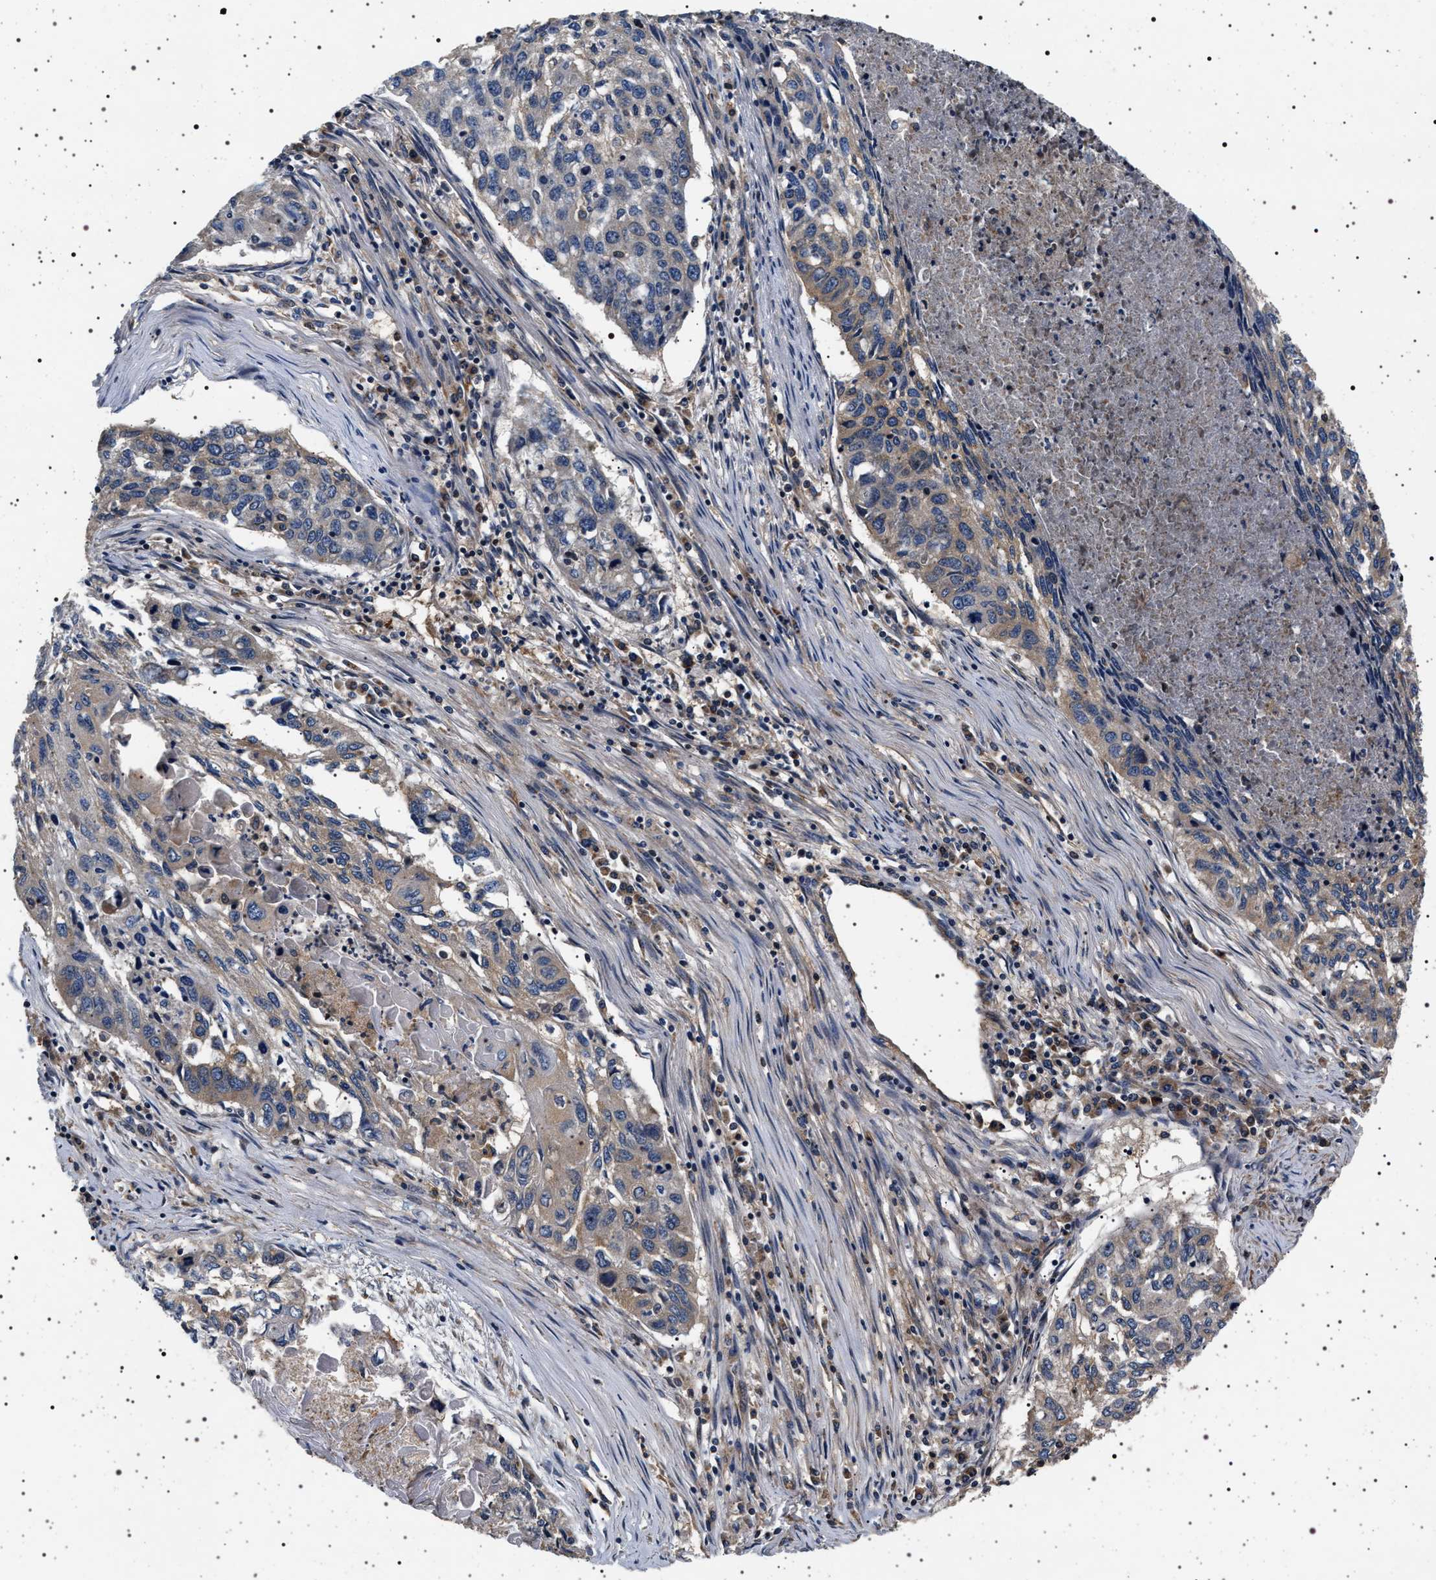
{"staining": {"intensity": "weak", "quantity": "<25%", "location": "cytoplasmic/membranous"}, "tissue": "lung cancer", "cell_type": "Tumor cells", "image_type": "cancer", "snomed": [{"axis": "morphology", "description": "Squamous cell carcinoma, NOS"}, {"axis": "topography", "description": "Lung"}], "caption": "A micrograph of lung cancer (squamous cell carcinoma) stained for a protein reveals no brown staining in tumor cells. The staining is performed using DAB (3,3'-diaminobenzidine) brown chromogen with nuclei counter-stained in using hematoxylin.", "gene": "DCBLD2", "patient": {"sex": "female", "age": 63}}